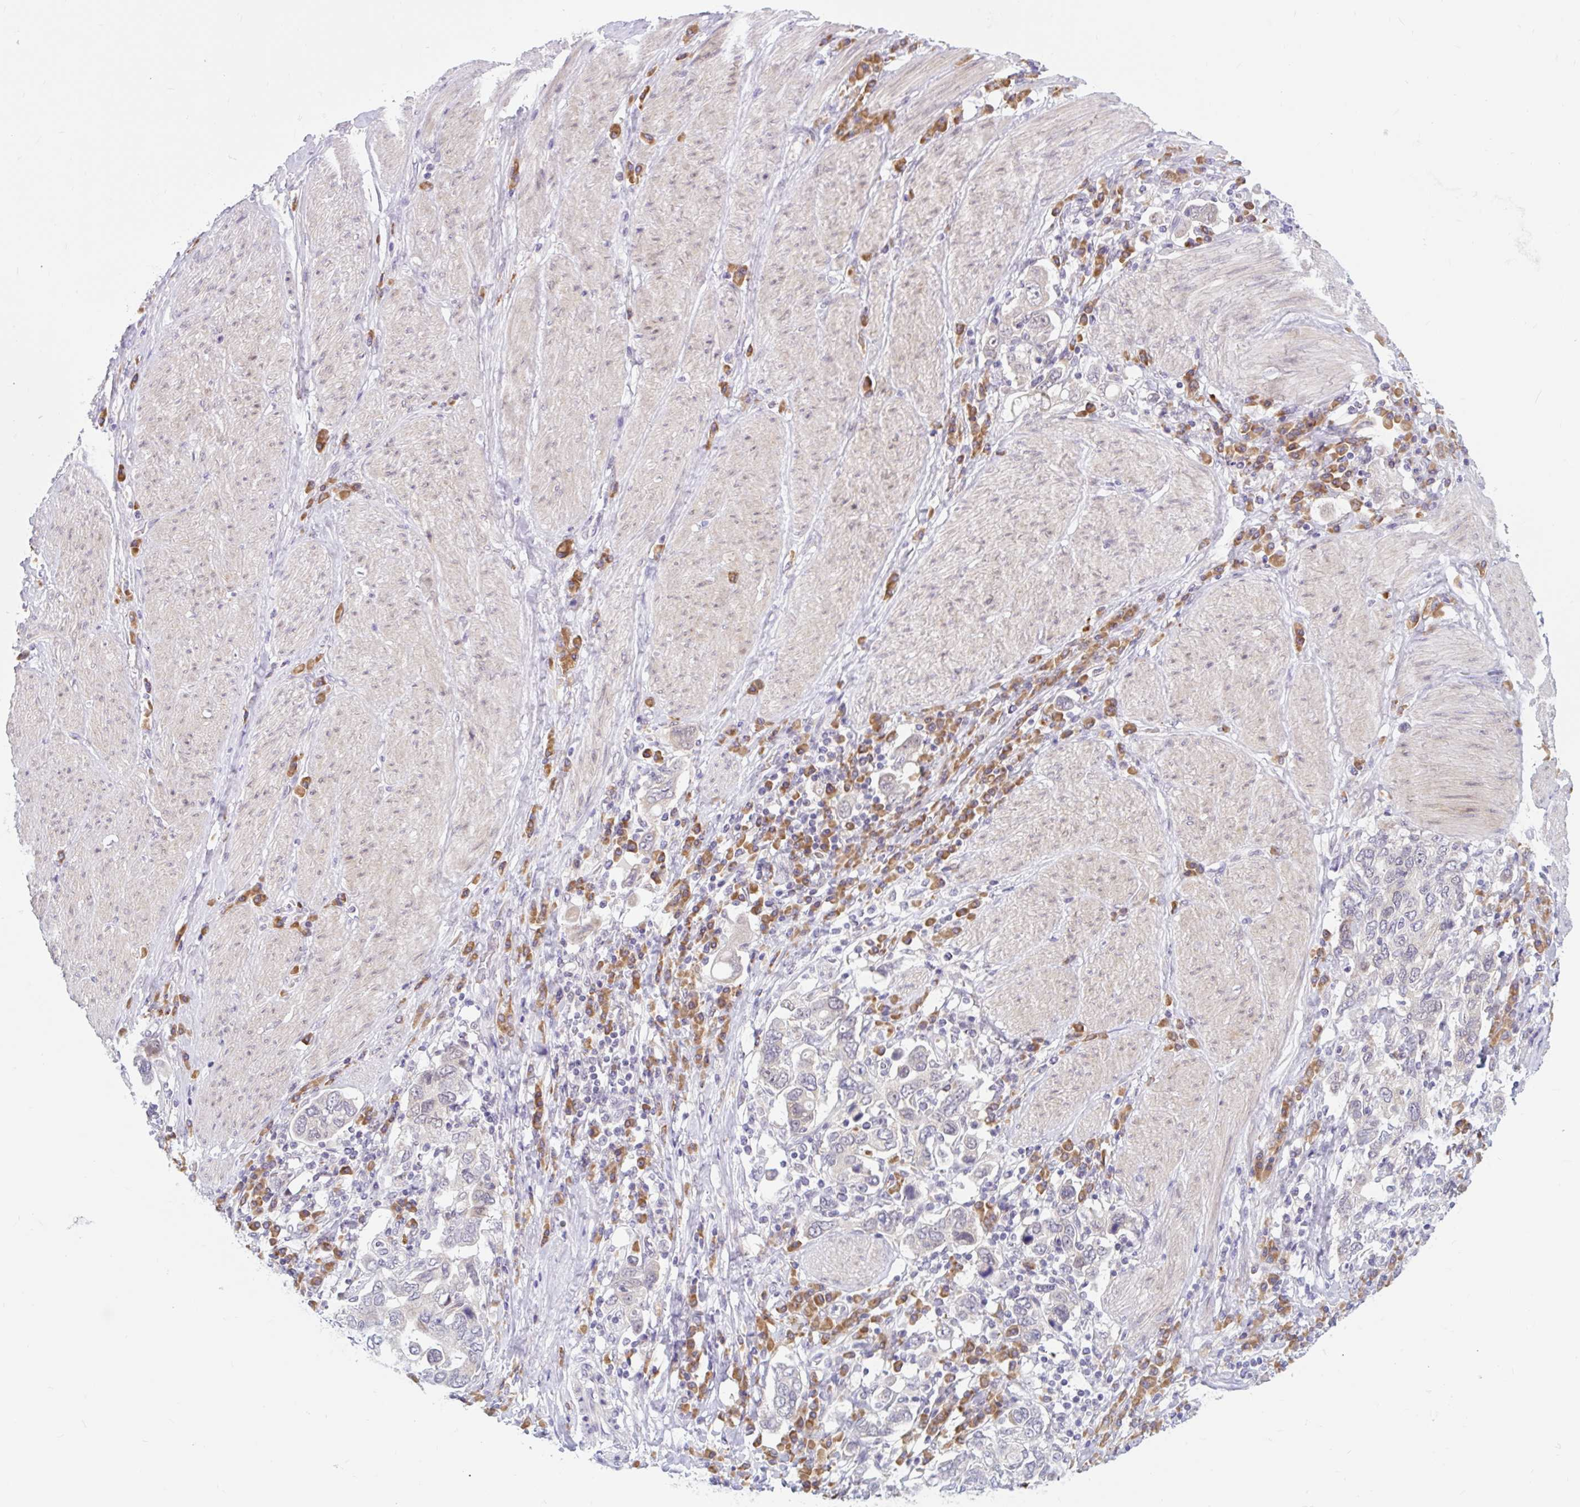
{"staining": {"intensity": "negative", "quantity": "none", "location": "none"}, "tissue": "stomach cancer", "cell_type": "Tumor cells", "image_type": "cancer", "snomed": [{"axis": "morphology", "description": "Adenocarcinoma, NOS"}, {"axis": "topography", "description": "Stomach, upper"}, {"axis": "topography", "description": "Stomach"}], "caption": "Immunohistochemistry of human stomach cancer reveals no expression in tumor cells. (Stains: DAB immunohistochemistry (IHC) with hematoxylin counter stain, Microscopy: brightfield microscopy at high magnification).", "gene": "SRSF10", "patient": {"sex": "male", "age": 62}}